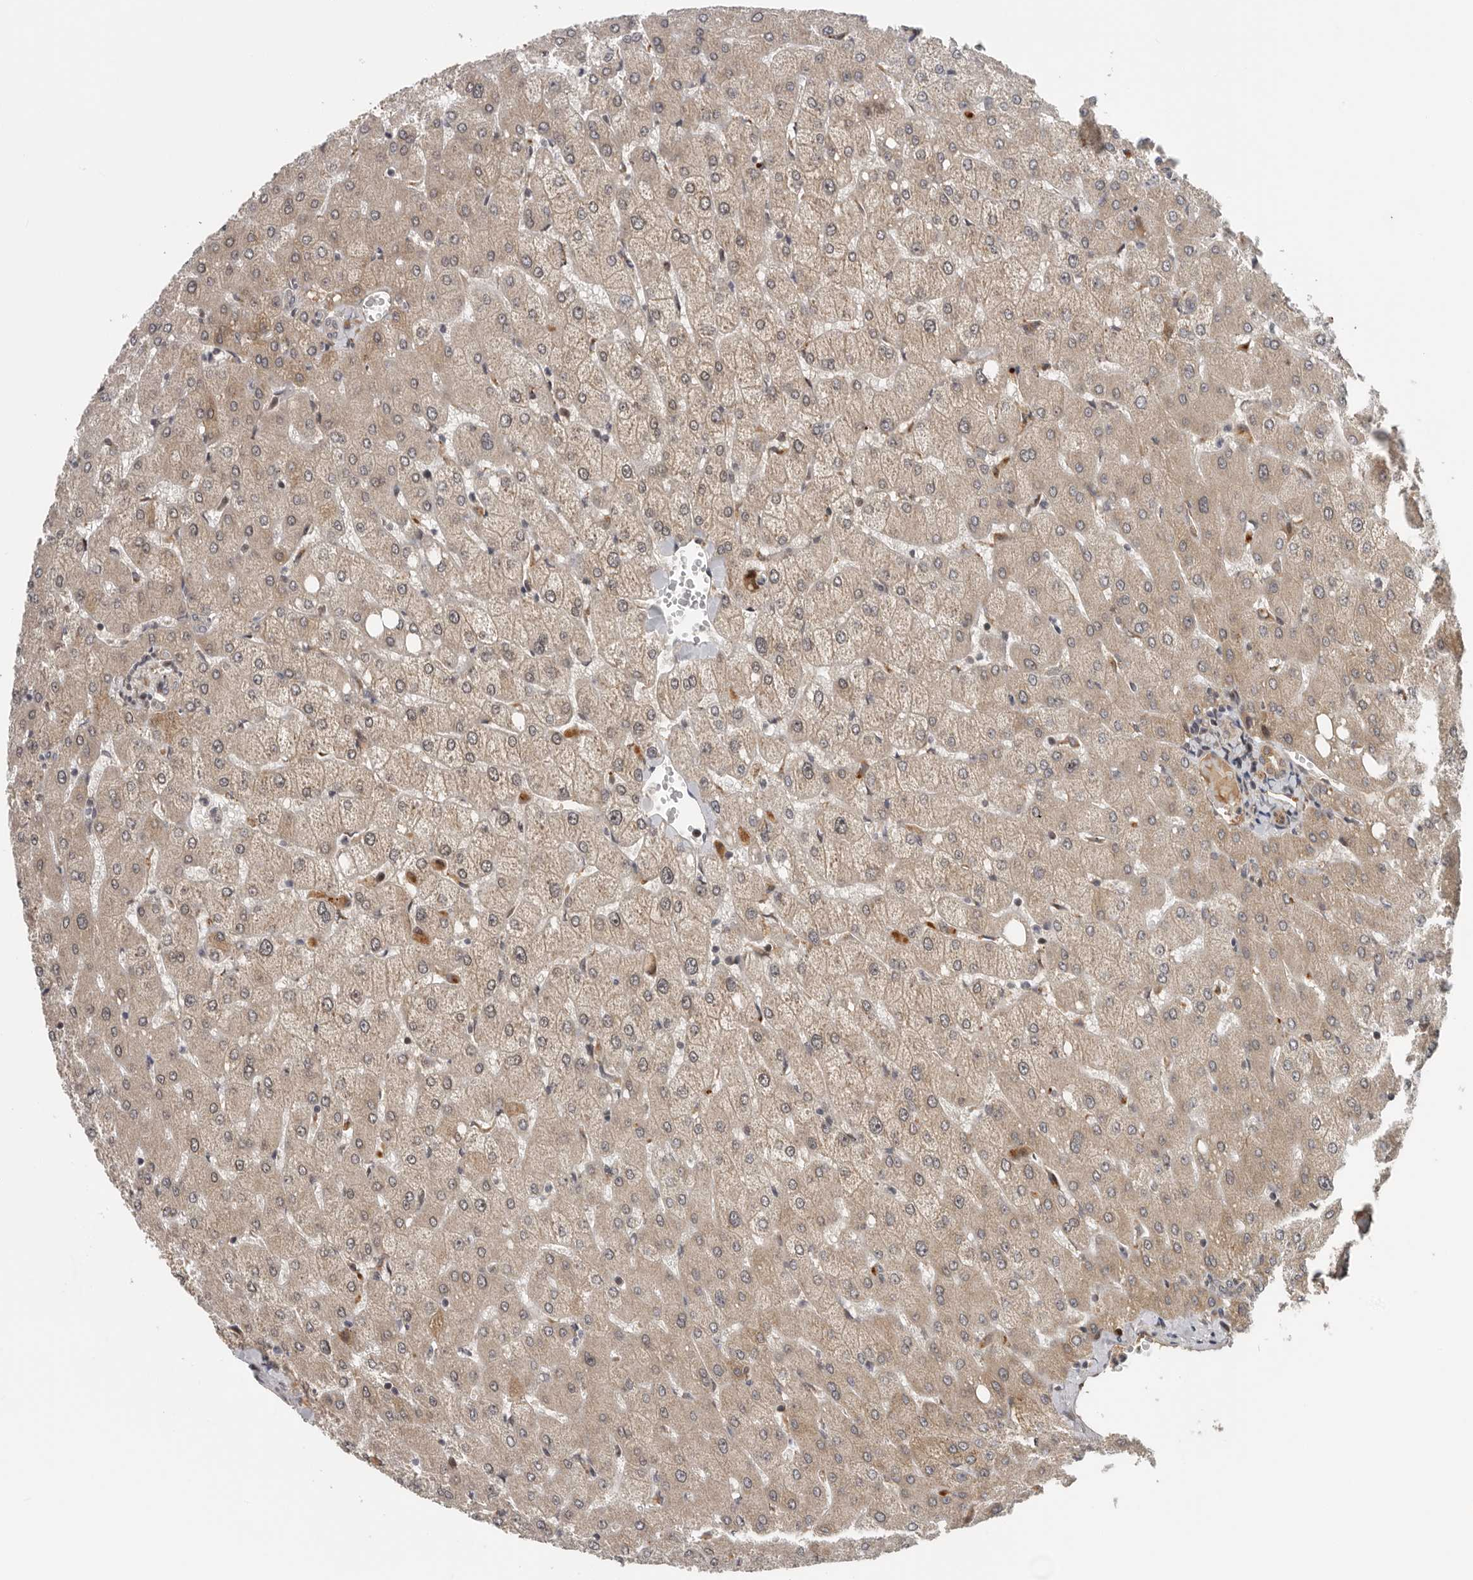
{"staining": {"intensity": "moderate", "quantity": "<25%", "location": "cytoplasmic/membranous"}, "tissue": "liver", "cell_type": "Cholangiocytes", "image_type": "normal", "snomed": [{"axis": "morphology", "description": "Normal tissue, NOS"}, {"axis": "topography", "description": "Liver"}], "caption": "Liver was stained to show a protein in brown. There is low levels of moderate cytoplasmic/membranous staining in approximately <25% of cholangiocytes. The staining is performed using DAB (3,3'-diaminobenzidine) brown chromogen to label protein expression. The nuclei are counter-stained blue using hematoxylin.", "gene": "RNF157", "patient": {"sex": "female", "age": 54}}